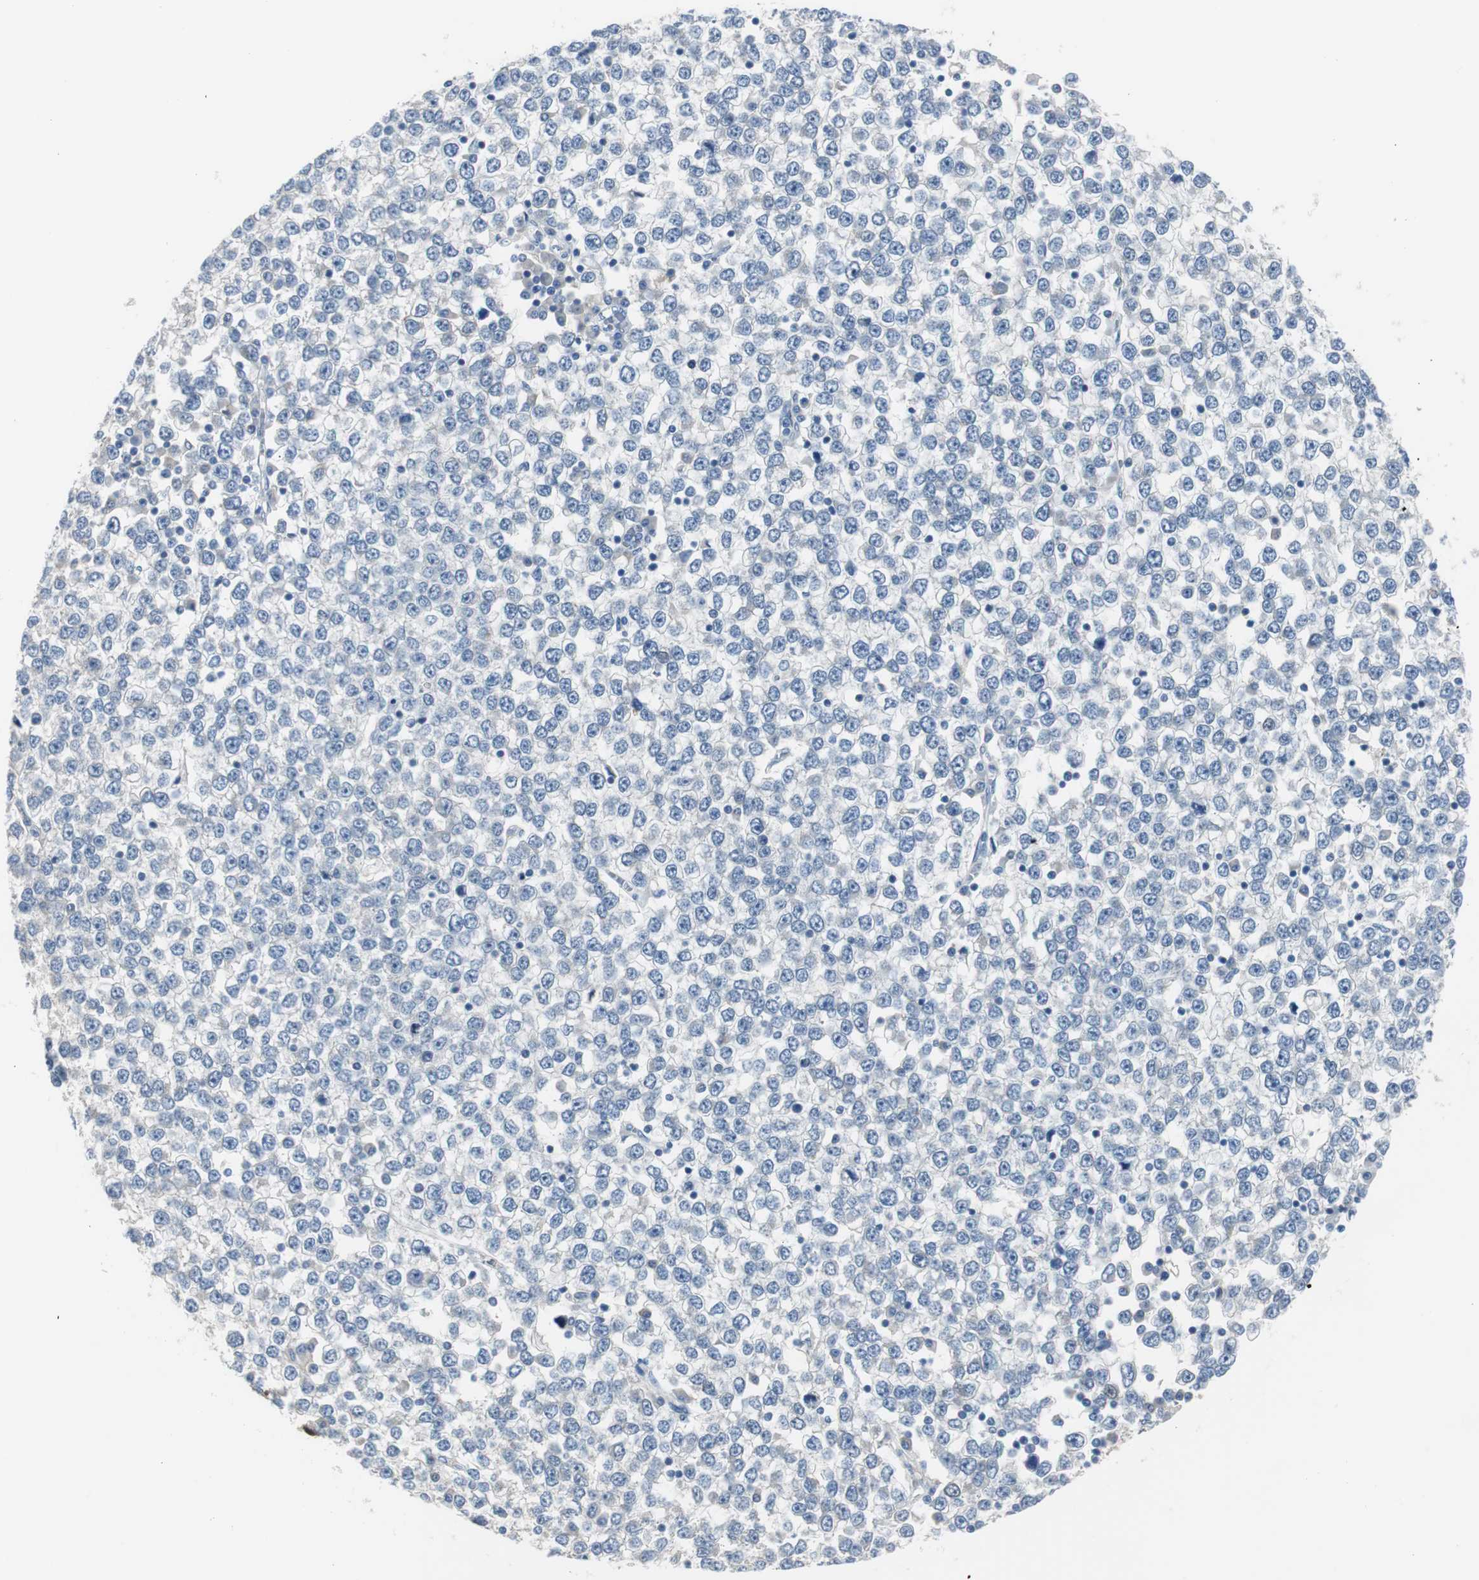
{"staining": {"intensity": "negative", "quantity": "none", "location": "none"}, "tissue": "testis cancer", "cell_type": "Tumor cells", "image_type": "cancer", "snomed": [{"axis": "morphology", "description": "Seminoma, NOS"}, {"axis": "topography", "description": "Testis"}], "caption": "High magnification brightfield microscopy of testis seminoma stained with DAB (brown) and counterstained with hematoxylin (blue): tumor cells show no significant staining.", "gene": "SERPINF1", "patient": {"sex": "male", "age": 65}}